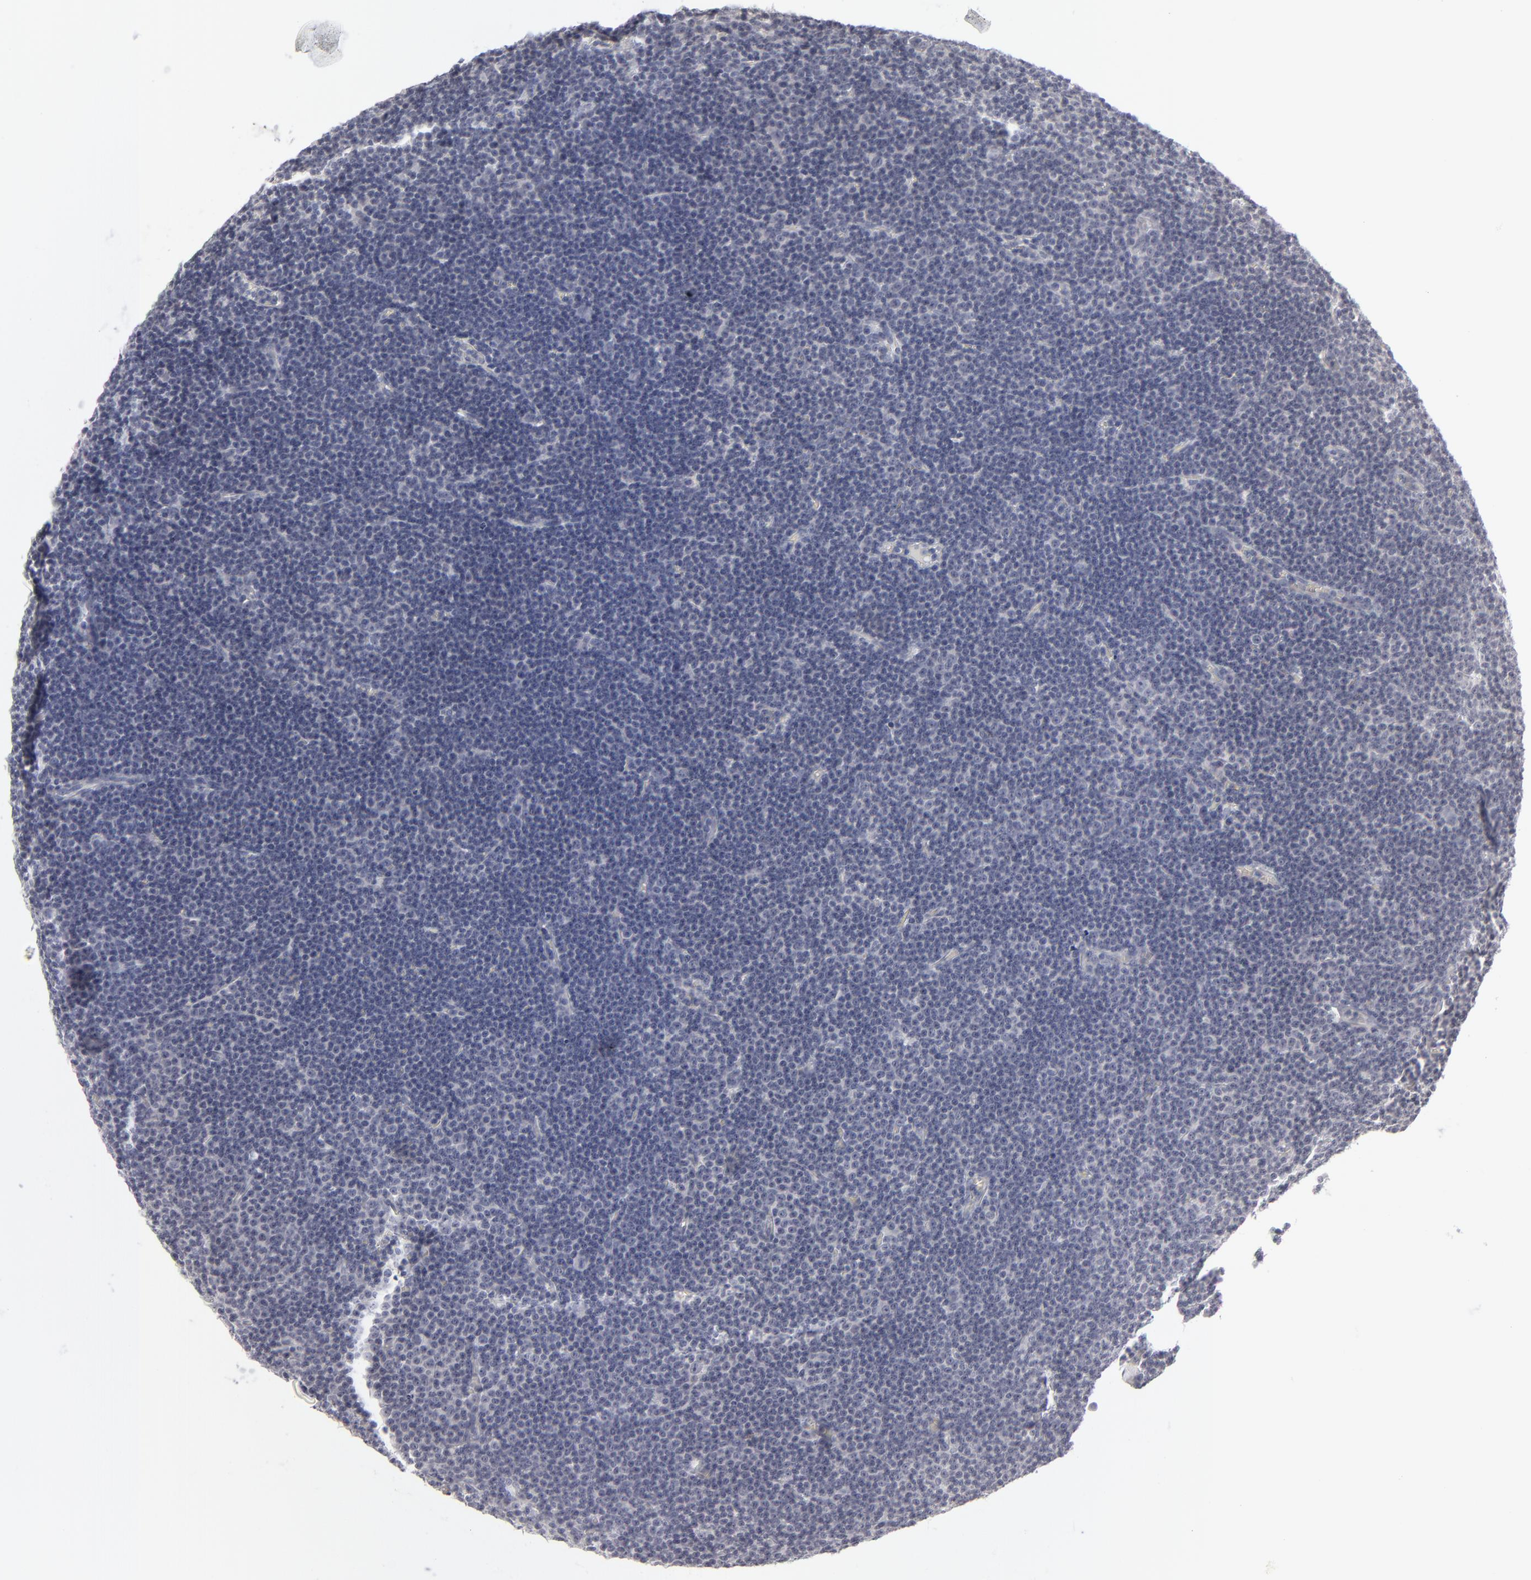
{"staining": {"intensity": "negative", "quantity": "none", "location": "none"}, "tissue": "lymphoma", "cell_type": "Tumor cells", "image_type": "cancer", "snomed": [{"axis": "morphology", "description": "Malignant lymphoma, non-Hodgkin's type, Low grade"}, {"axis": "topography", "description": "Lymph node"}], "caption": "Immunohistochemistry histopathology image of human lymphoma stained for a protein (brown), which demonstrates no expression in tumor cells.", "gene": "KIAA1210", "patient": {"sex": "male", "age": 57}}